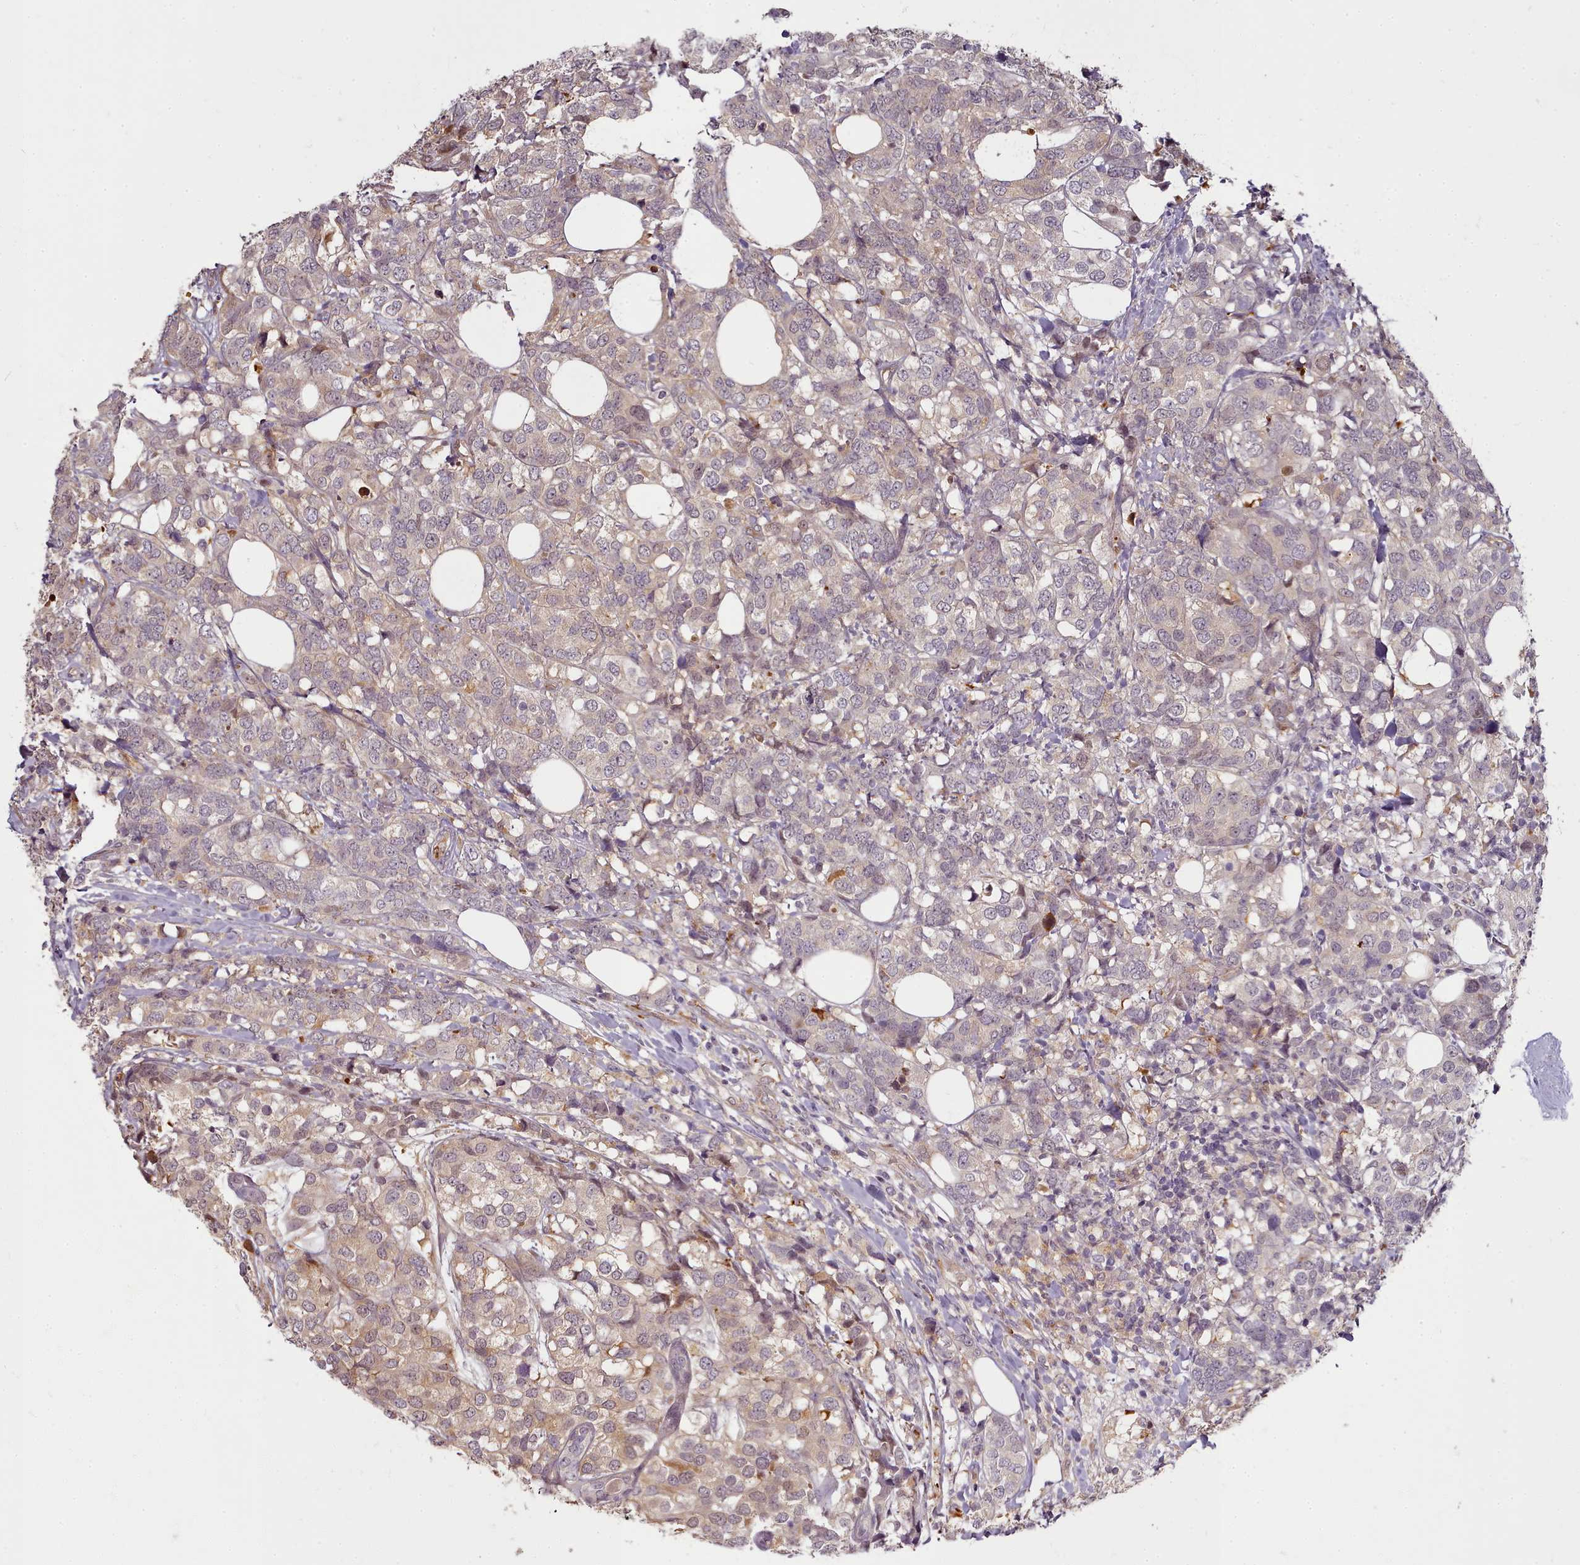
{"staining": {"intensity": "weak", "quantity": "<25%", "location": "cytoplasmic/membranous,nuclear"}, "tissue": "breast cancer", "cell_type": "Tumor cells", "image_type": "cancer", "snomed": [{"axis": "morphology", "description": "Lobular carcinoma"}, {"axis": "topography", "description": "Breast"}], "caption": "Tumor cells are negative for protein expression in human breast lobular carcinoma.", "gene": "C1QTNF5", "patient": {"sex": "female", "age": 59}}